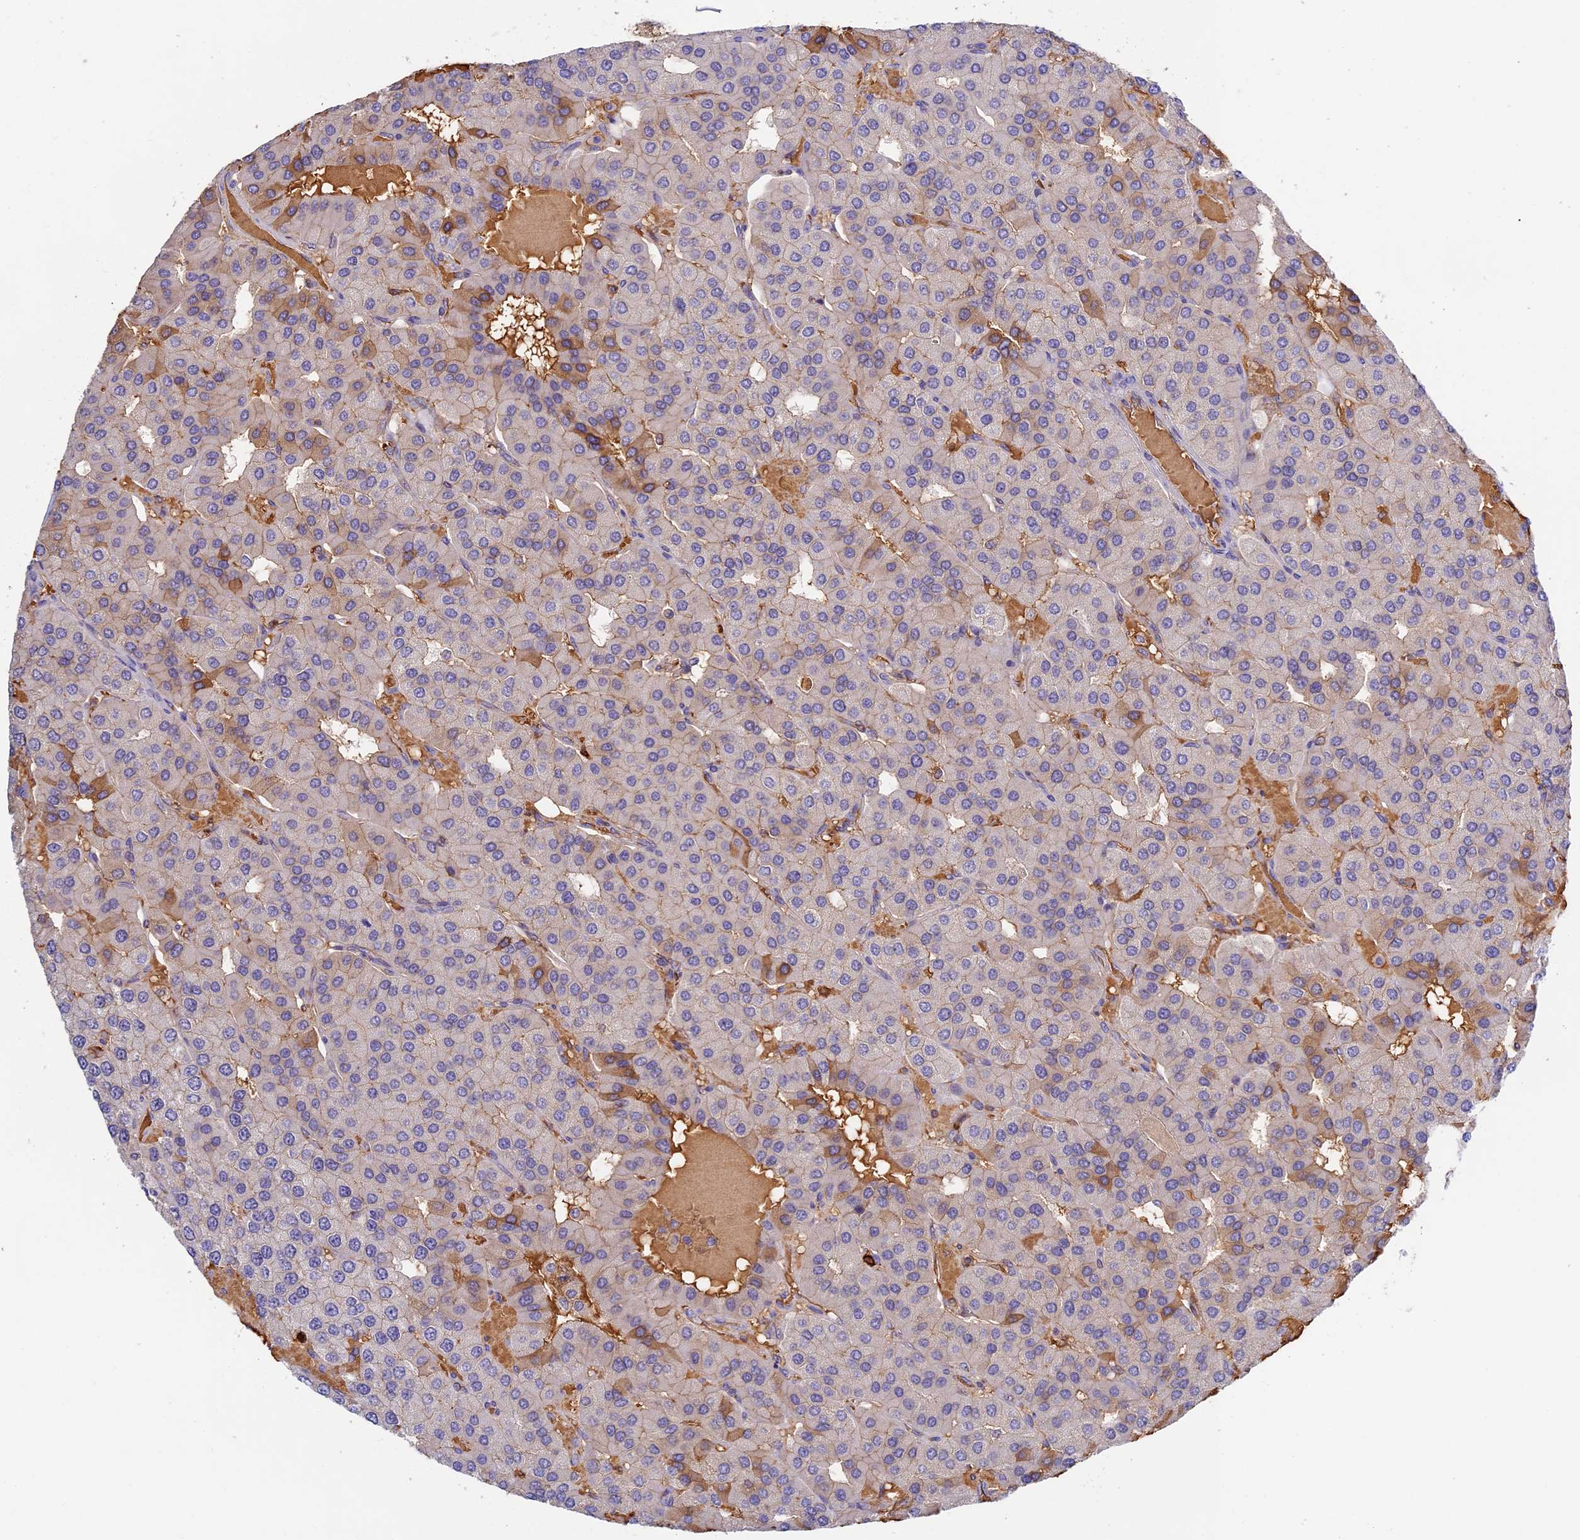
{"staining": {"intensity": "weak", "quantity": "<25%", "location": "cytoplasmic/membranous"}, "tissue": "parathyroid gland", "cell_type": "Glandular cells", "image_type": "normal", "snomed": [{"axis": "morphology", "description": "Normal tissue, NOS"}, {"axis": "morphology", "description": "Adenoma, NOS"}, {"axis": "topography", "description": "Parathyroid gland"}], "caption": "DAB immunohistochemical staining of normal parathyroid gland reveals no significant staining in glandular cells. The staining was performed using DAB to visualize the protein expression in brown, while the nuclei were stained in blue with hematoxylin (Magnification: 20x).", "gene": "ADGRD1", "patient": {"sex": "female", "age": 86}}